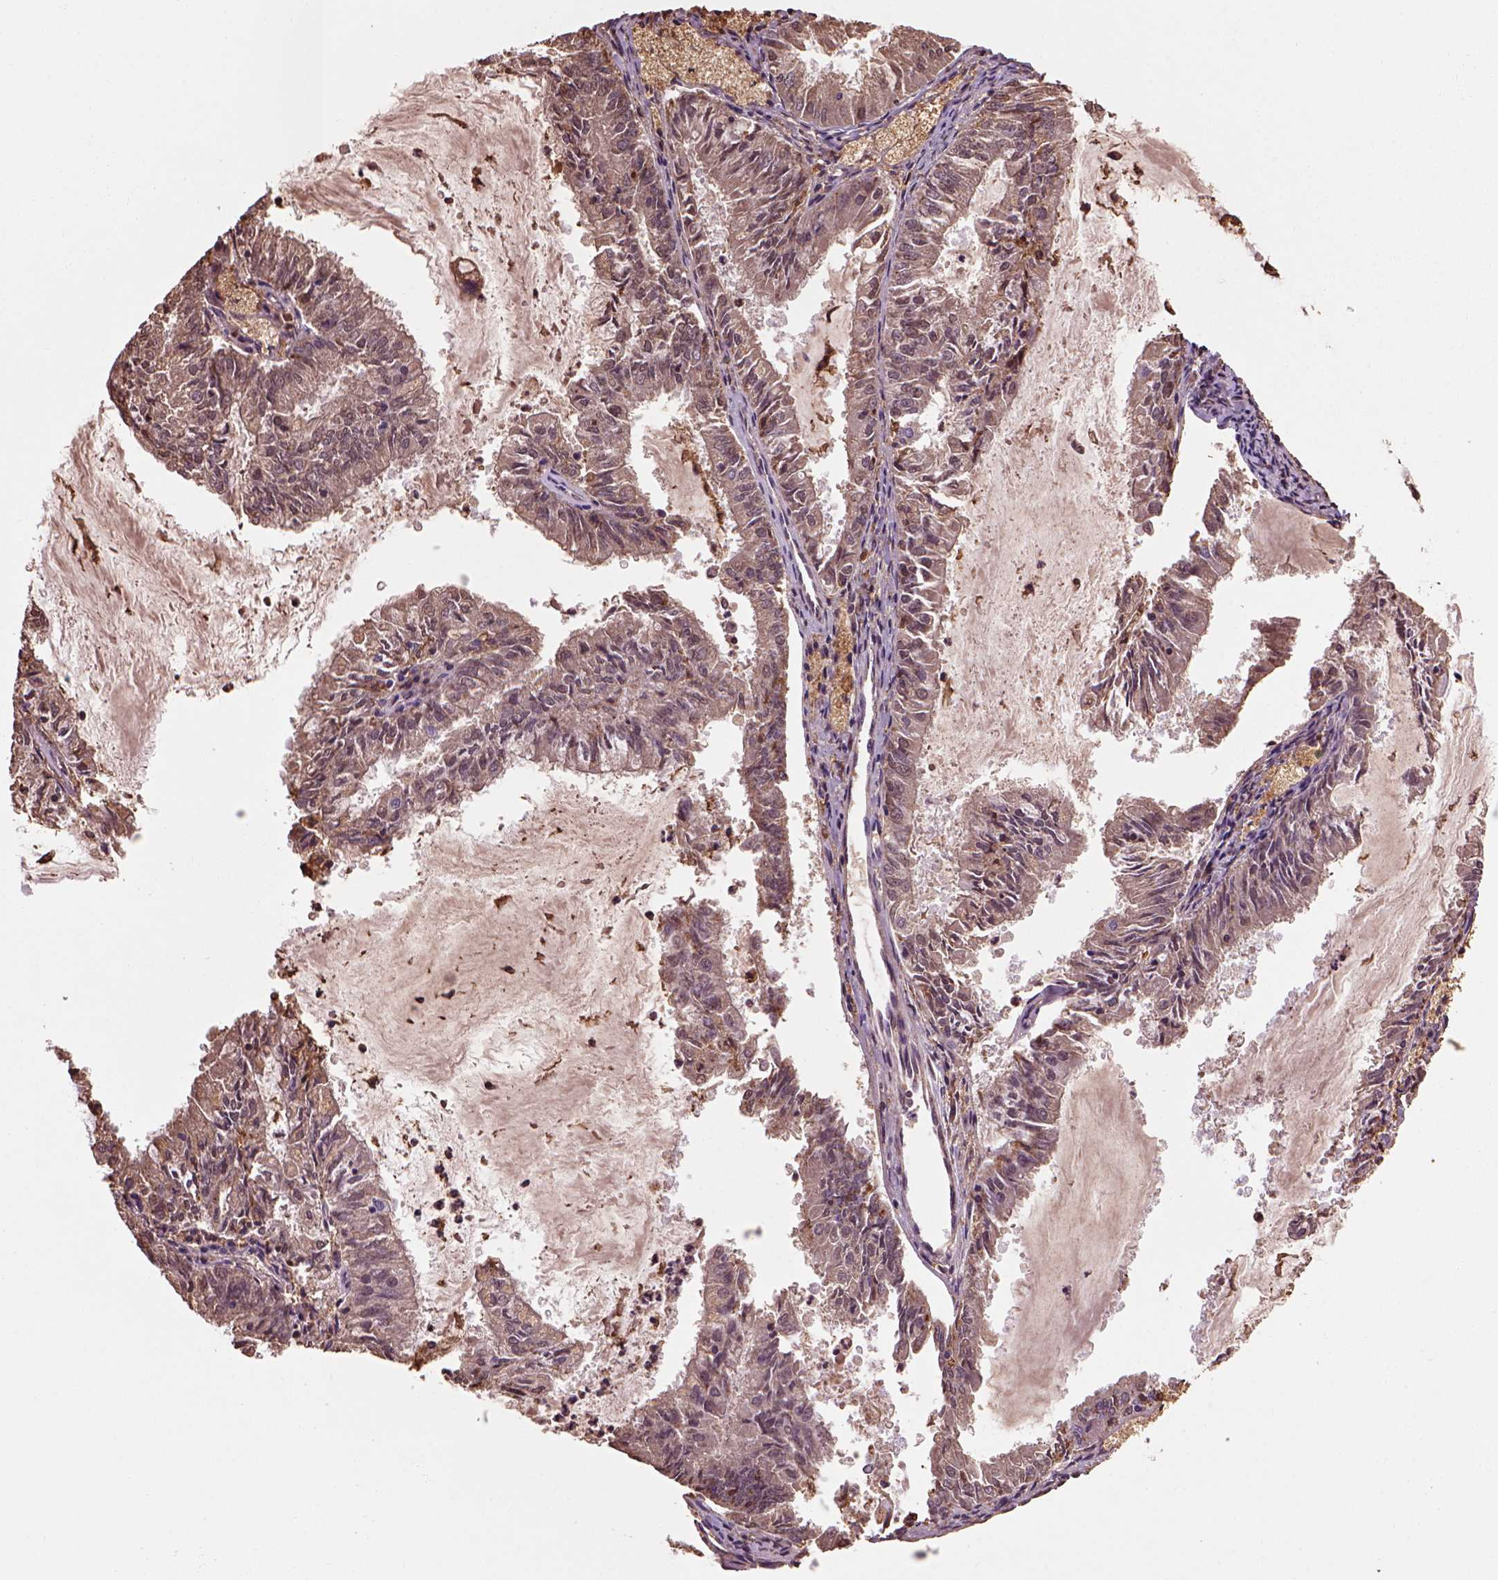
{"staining": {"intensity": "weak", "quantity": ">75%", "location": "cytoplasmic/membranous"}, "tissue": "endometrial cancer", "cell_type": "Tumor cells", "image_type": "cancer", "snomed": [{"axis": "morphology", "description": "Adenocarcinoma, NOS"}, {"axis": "topography", "description": "Endometrium"}], "caption": "Protein staining of endometrial adenocarcinoma tissue demonstrates weak cytoplasmic/membranous staining in about >75% of tumor cells. The staining was performed using DAB (3,3'-diaminobenzidine), with brown indicating positive protein expression. Nuclei are stained blue with hematoxylin.", "gene": "CD14", "patient": {"sex": "female", "age": 57}}